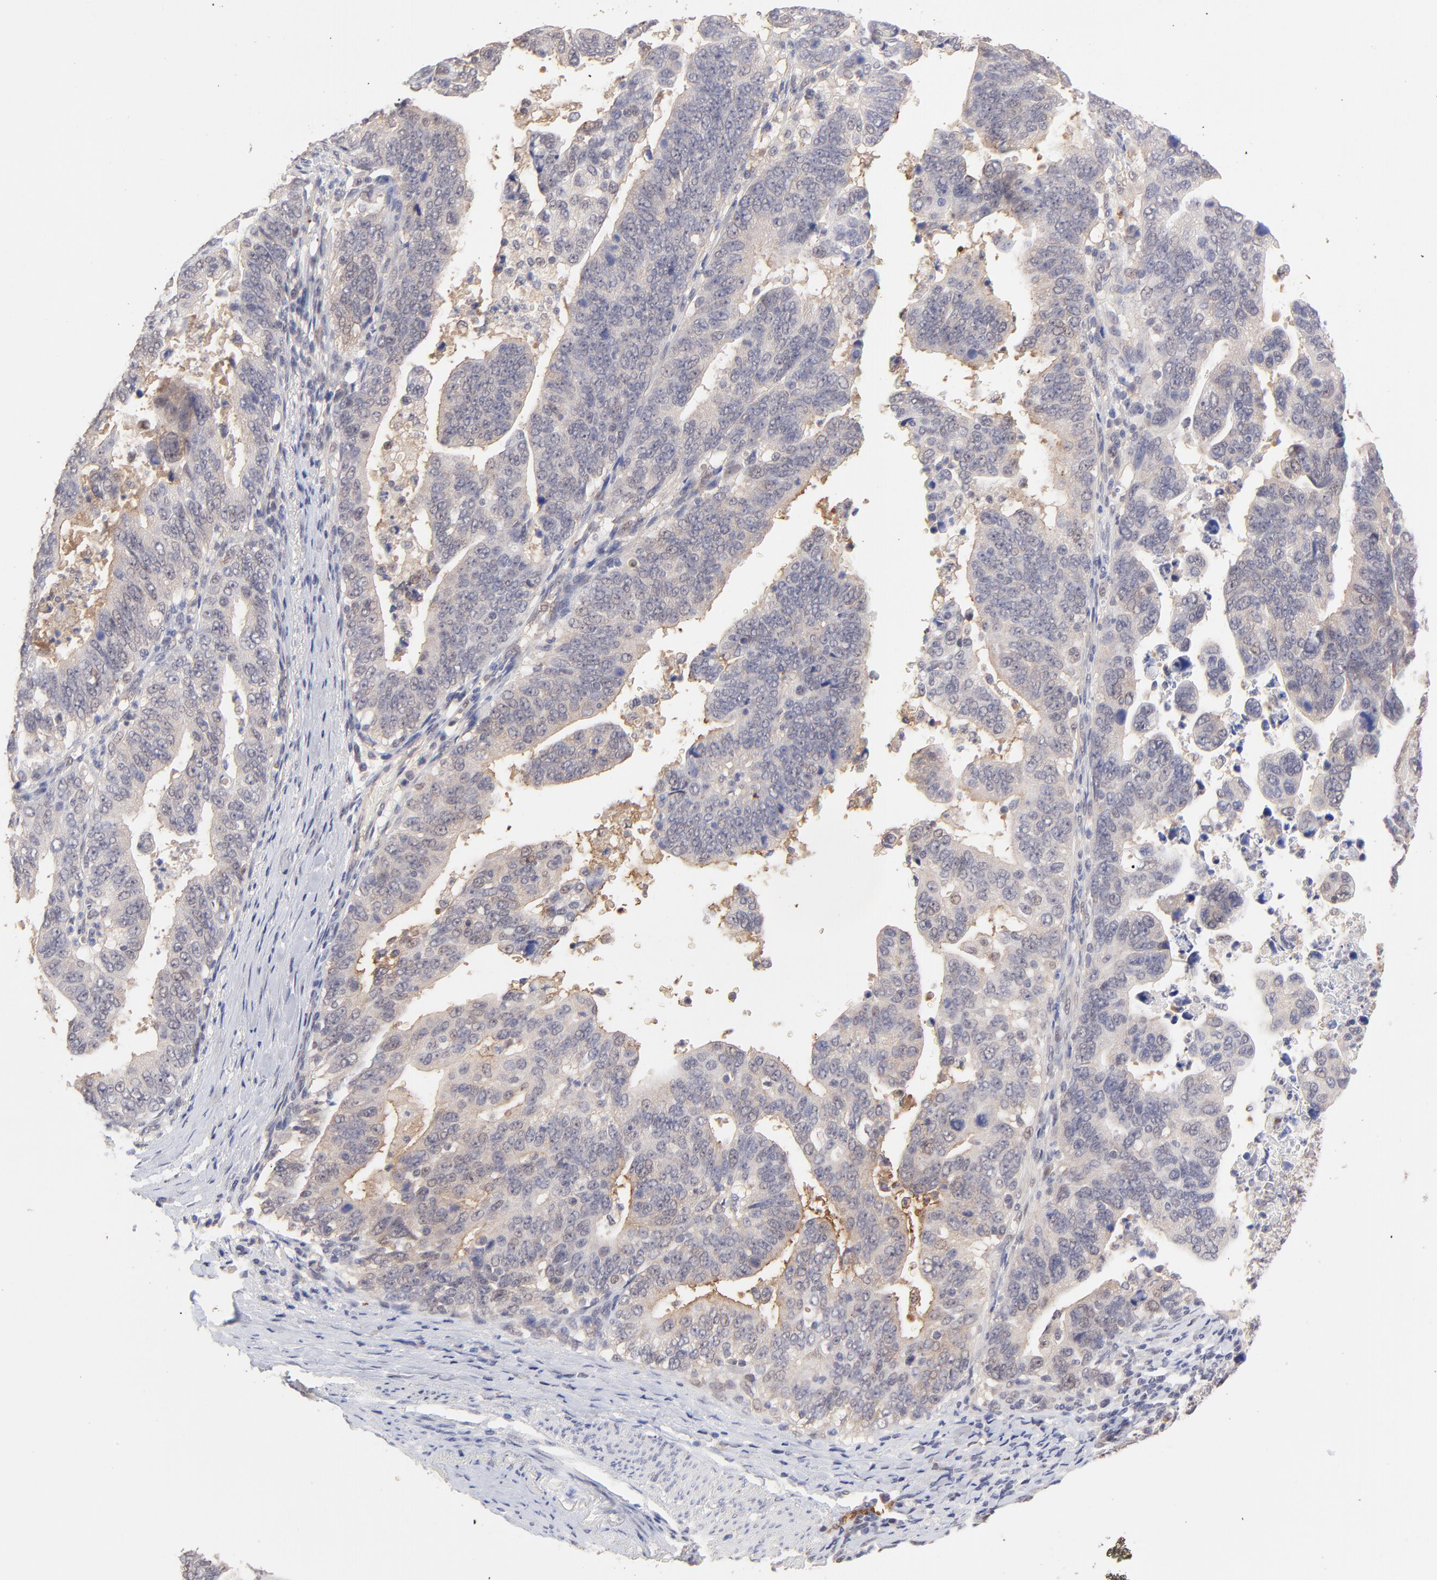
{"staining": {"intensity": "weak", "quantity": ">75%", "location": "cytoplasmic/membranous"}, "tissue": "stomach cancer", "cell_type": "Tumor cells", "image_type": "cancer", "snomed": [{"axis": "morphology", "description": "Adenocarcinoma, NOS"}, {"axis": "topography", "description": "Stomach, upper"}], "caption": "Stomach cancer (adenocarcinoma) tissue demonstrates weak cytoplasmic/membranous positivity in approximately >75% of tumor cells, visualized by immunohistochemistry.", "gene": "PSMD14", "patient": {"sex": "female", "age": 50}}